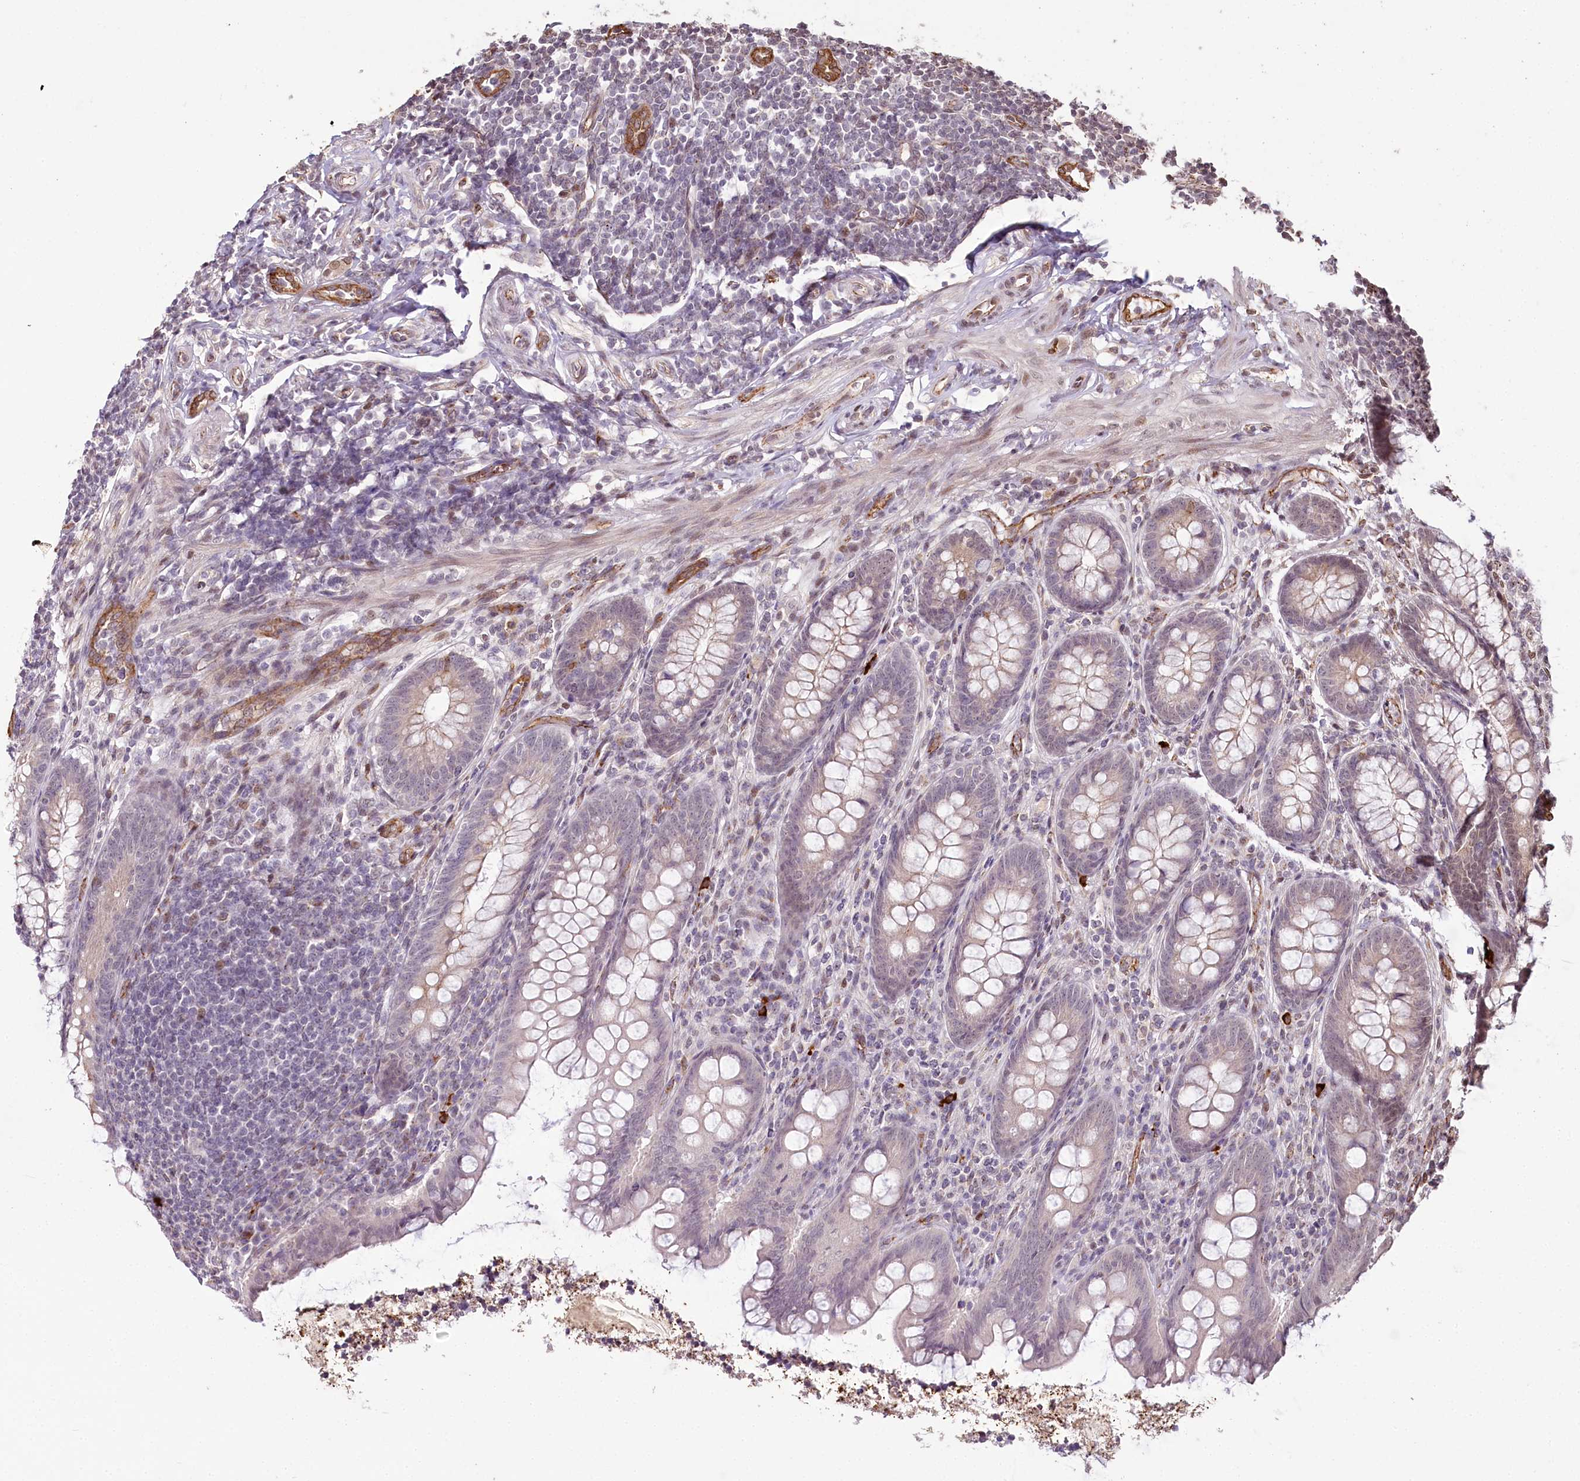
{"staining": {"intensity": "weak", "quantity": "<25%", "location": "cytoplasmic/membranous,nuclear"}, "tissue": "appendix", "cell_type": "Glandular cells", "image_type": "normal", "snomed": [{"axis": "morphology", "description": "Normal tissue, NOS"}, {"axis": "topography", "description": "Appendix"}], "caption": "Glandular cells are negative for protein expression in normal human appendix. (Immunohistochemistry, brightfield microscopy, high magnification).", "gene": "ALKBH8", "patient": {"sex": "female", "age": 33}}